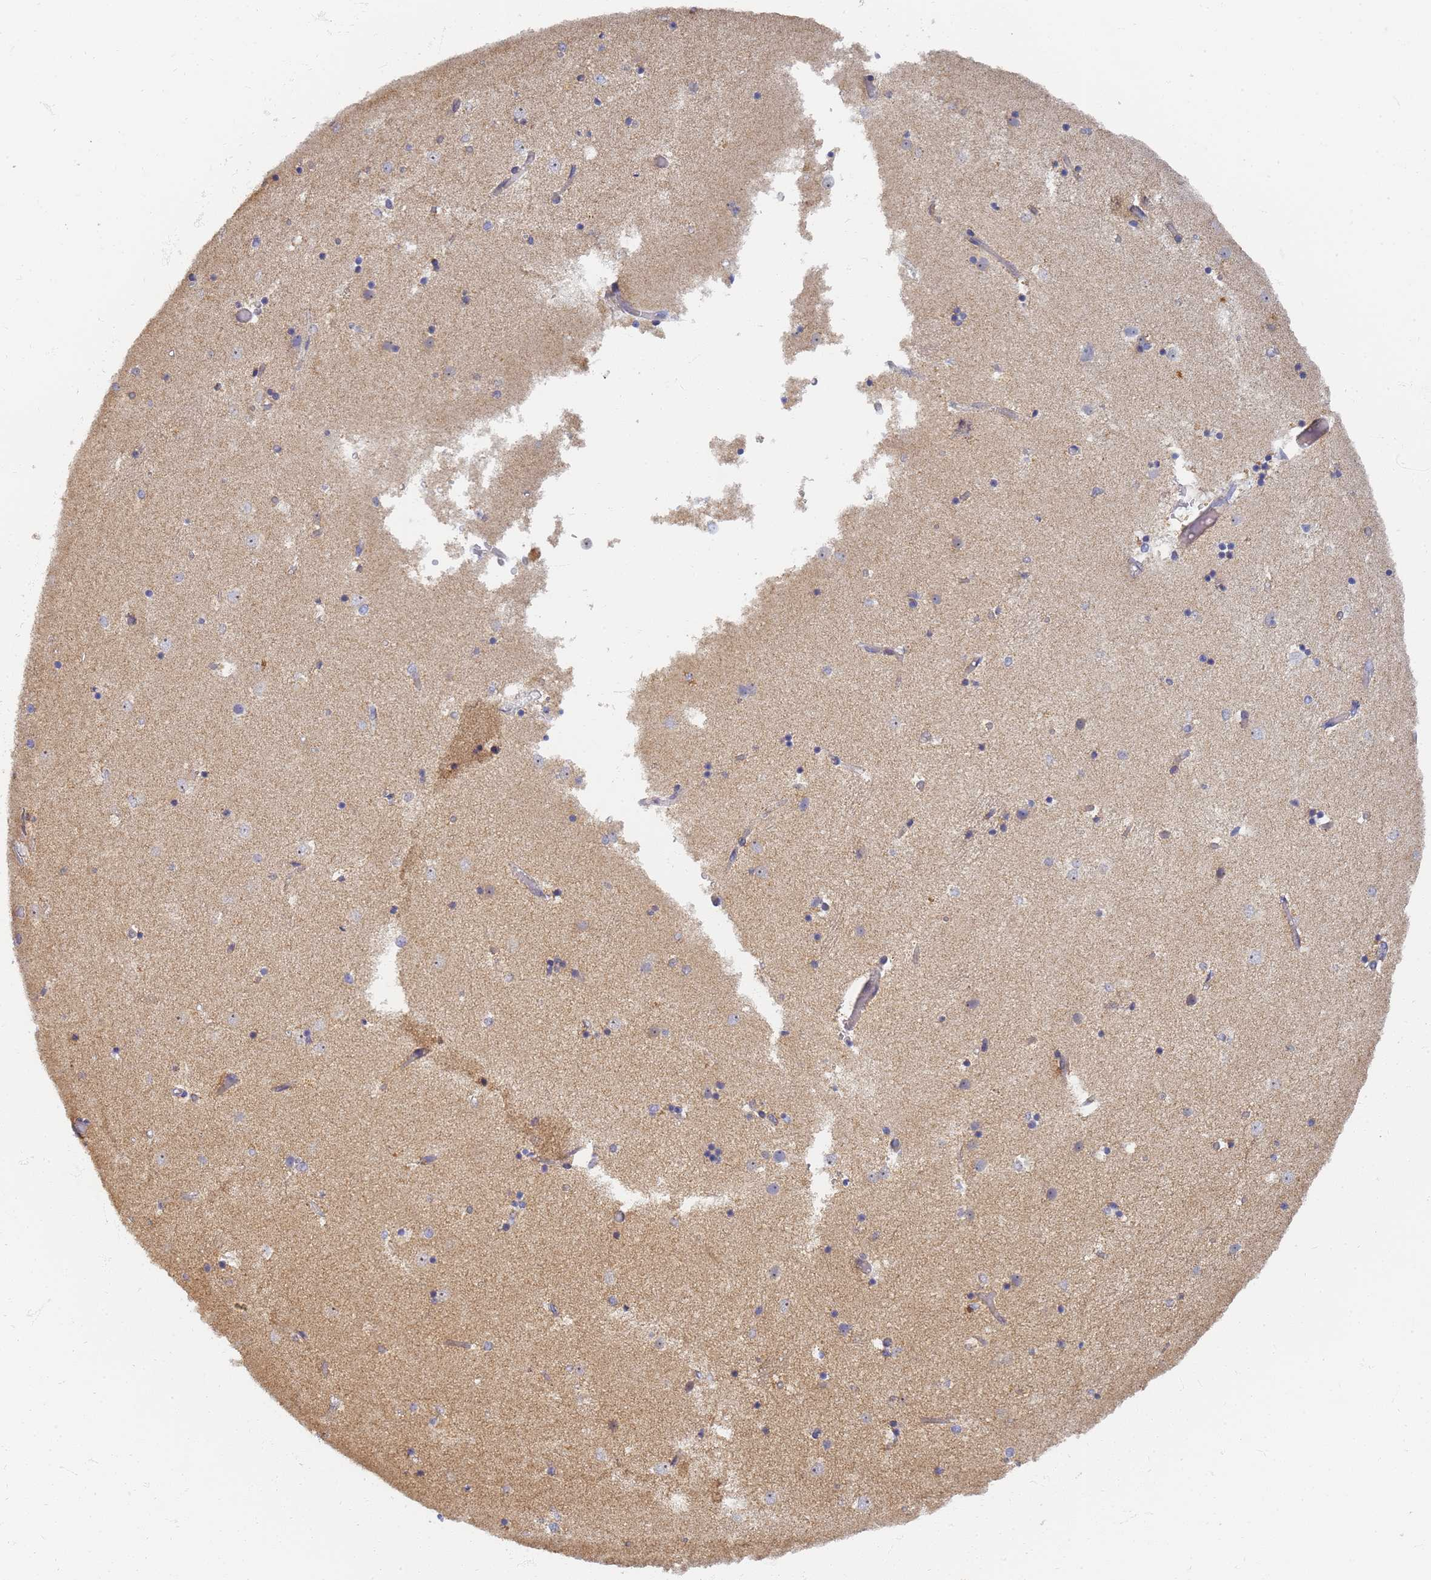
{"staining": {"intensity": "negative", "quantity": "none", "location": "none"}, "tissue": "caudate", "cell_type": "Glial cells", "image_type": "normal", "snomed": [{"axis": "morphology", "description": "Normal tissue, NOS"}, {"axis": "topography", "description": "Lateral ventricle wall"}], "caption": "DAB (3,3'-diaminobenzidine) immunohistochemical staining of normal human caudate reveals no significant positivity in glial cells.", "gene": "UTP23", "patient": {"sex": "female", "age": 52}}